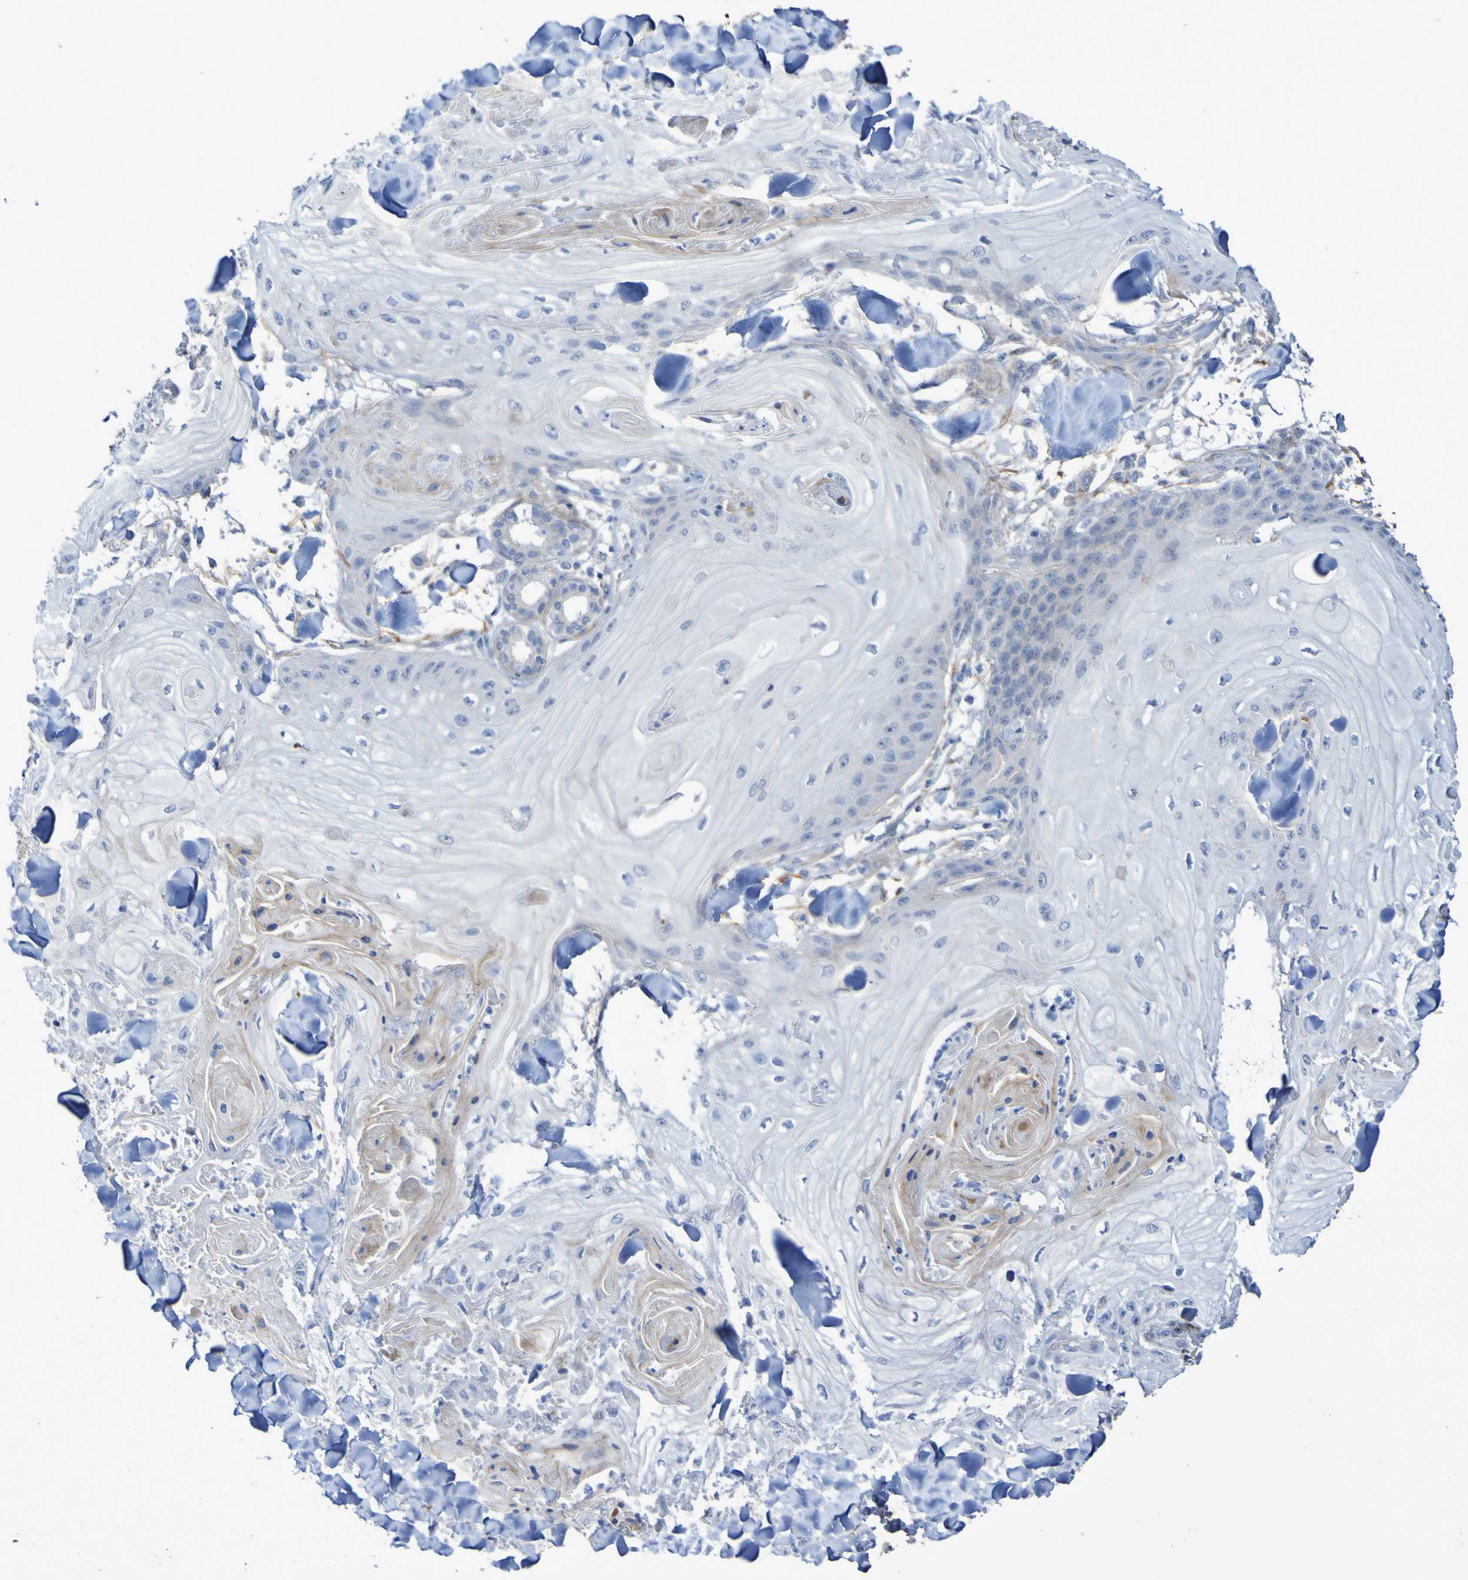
{"staining": {"intensity": "negative", "quantity": "none", "location": "none"}, "tissue": "skin cancer", "cell_type": "Tumor cells", "image_type": "cancer", "snomed": [{"axis": "morphology", "description": "Squamous cell carcinoma, NOS"}, {"axis": "topography", "description": "Skin"}], "caption": "Tumor cells are negative for protein expression in human squamous cell carcinoma (skin). (DAB (3,3'-diaminobenzidine) IHC visualized using brightfield microscopy, high magnification).", "gene": "LPP", "patient": {"sex": "male", "age": 74}}